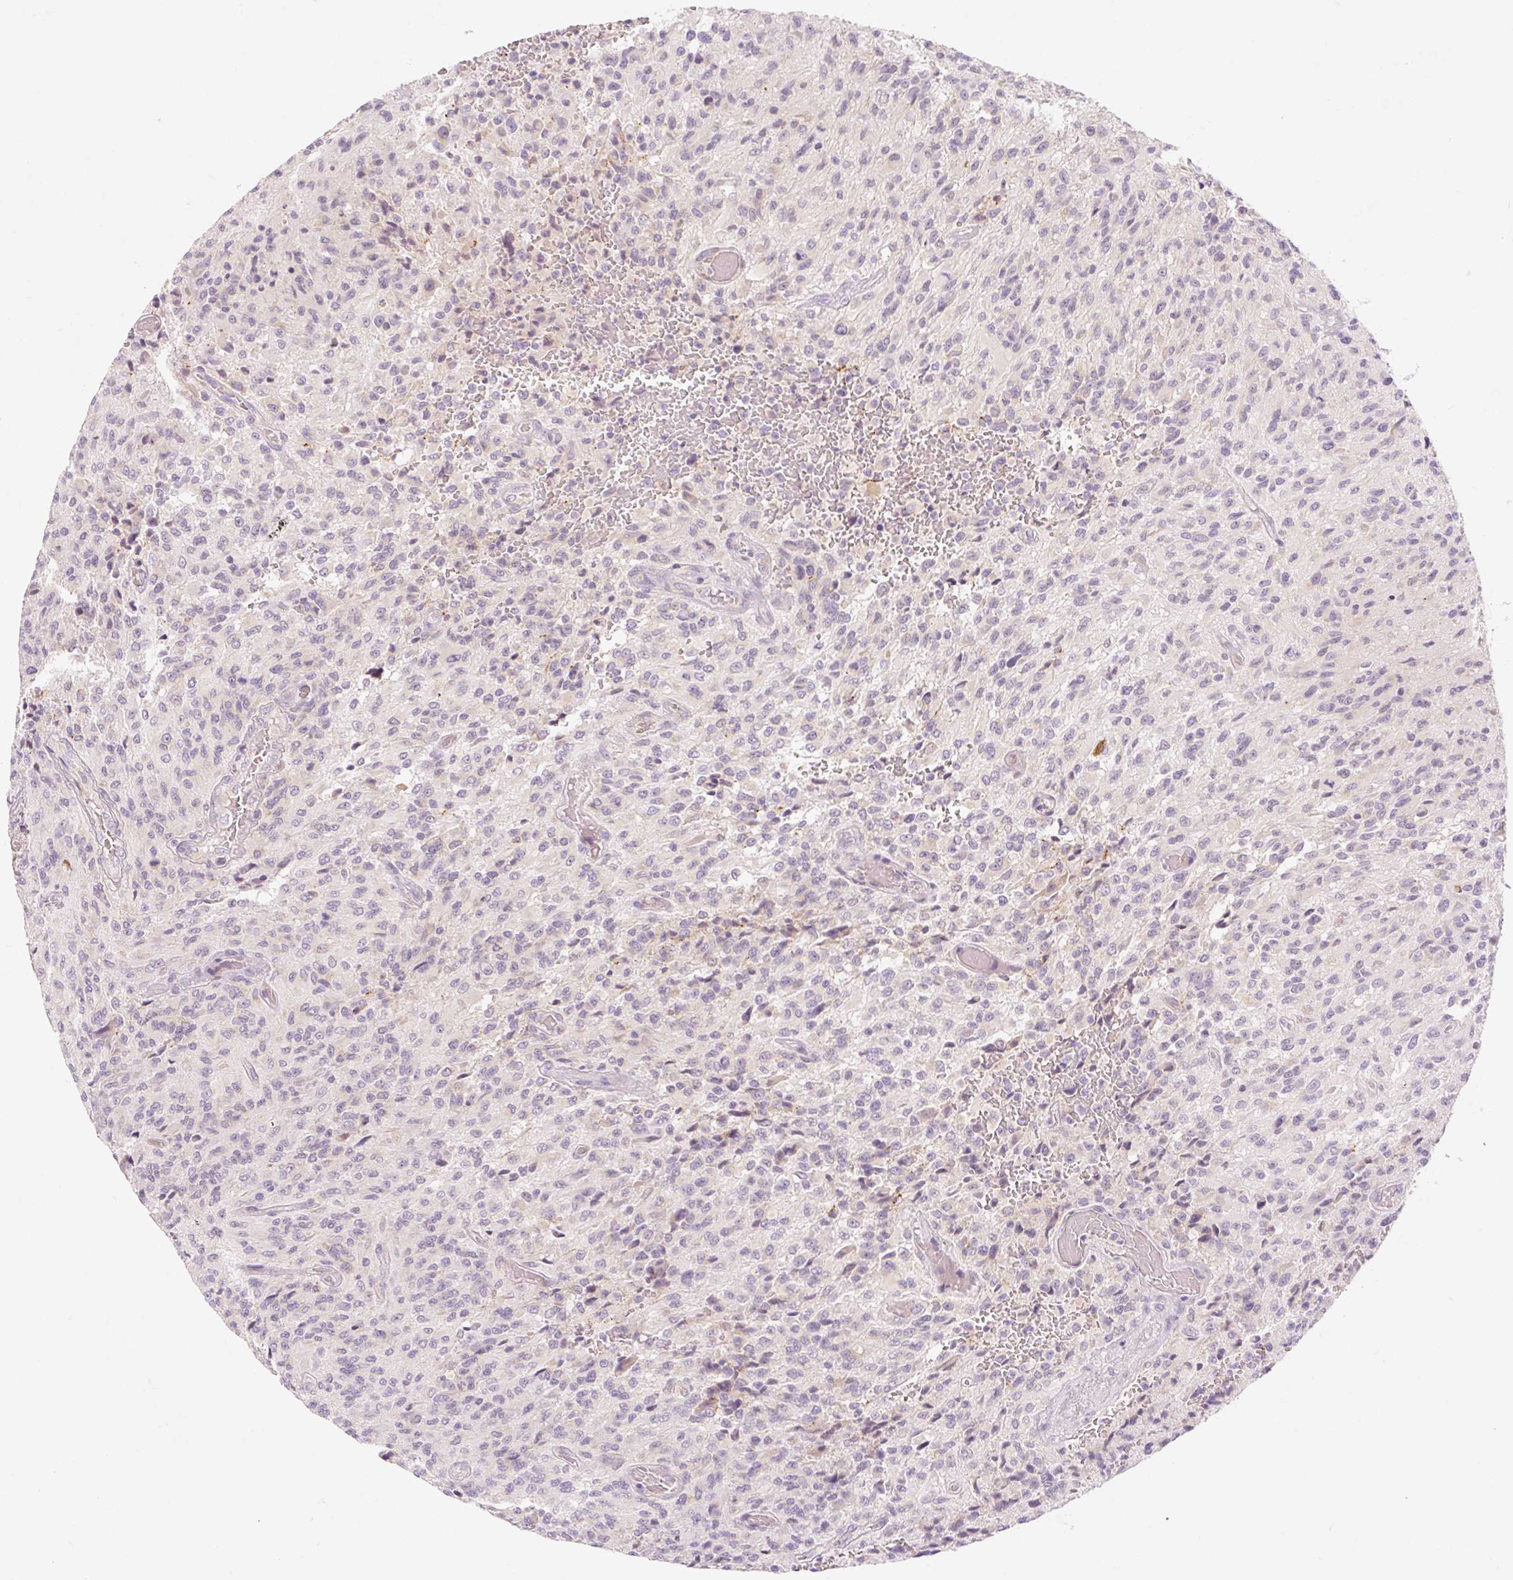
{"staining": {"intensity": "negative", "quantity": "none", "location": "none"}, "tissue": "glioma", "cell_type": "Tumor cells", "image_type": "cancer", "snomed": [{"axis": "morphology", "description": "Normal tissue, NOS"}, {"axis": "morphology", "description": "Glioma, malignant, High grade"}, {"axis": "topography", "description": "Cerebral cortex"}], "caption": "Malignant glioma (high-grade) was stained to show a protein in brown. There is no significant staining in tumor cells.", "gene": "MYO1D", "patient": {"sex": "male", "age": 56}}